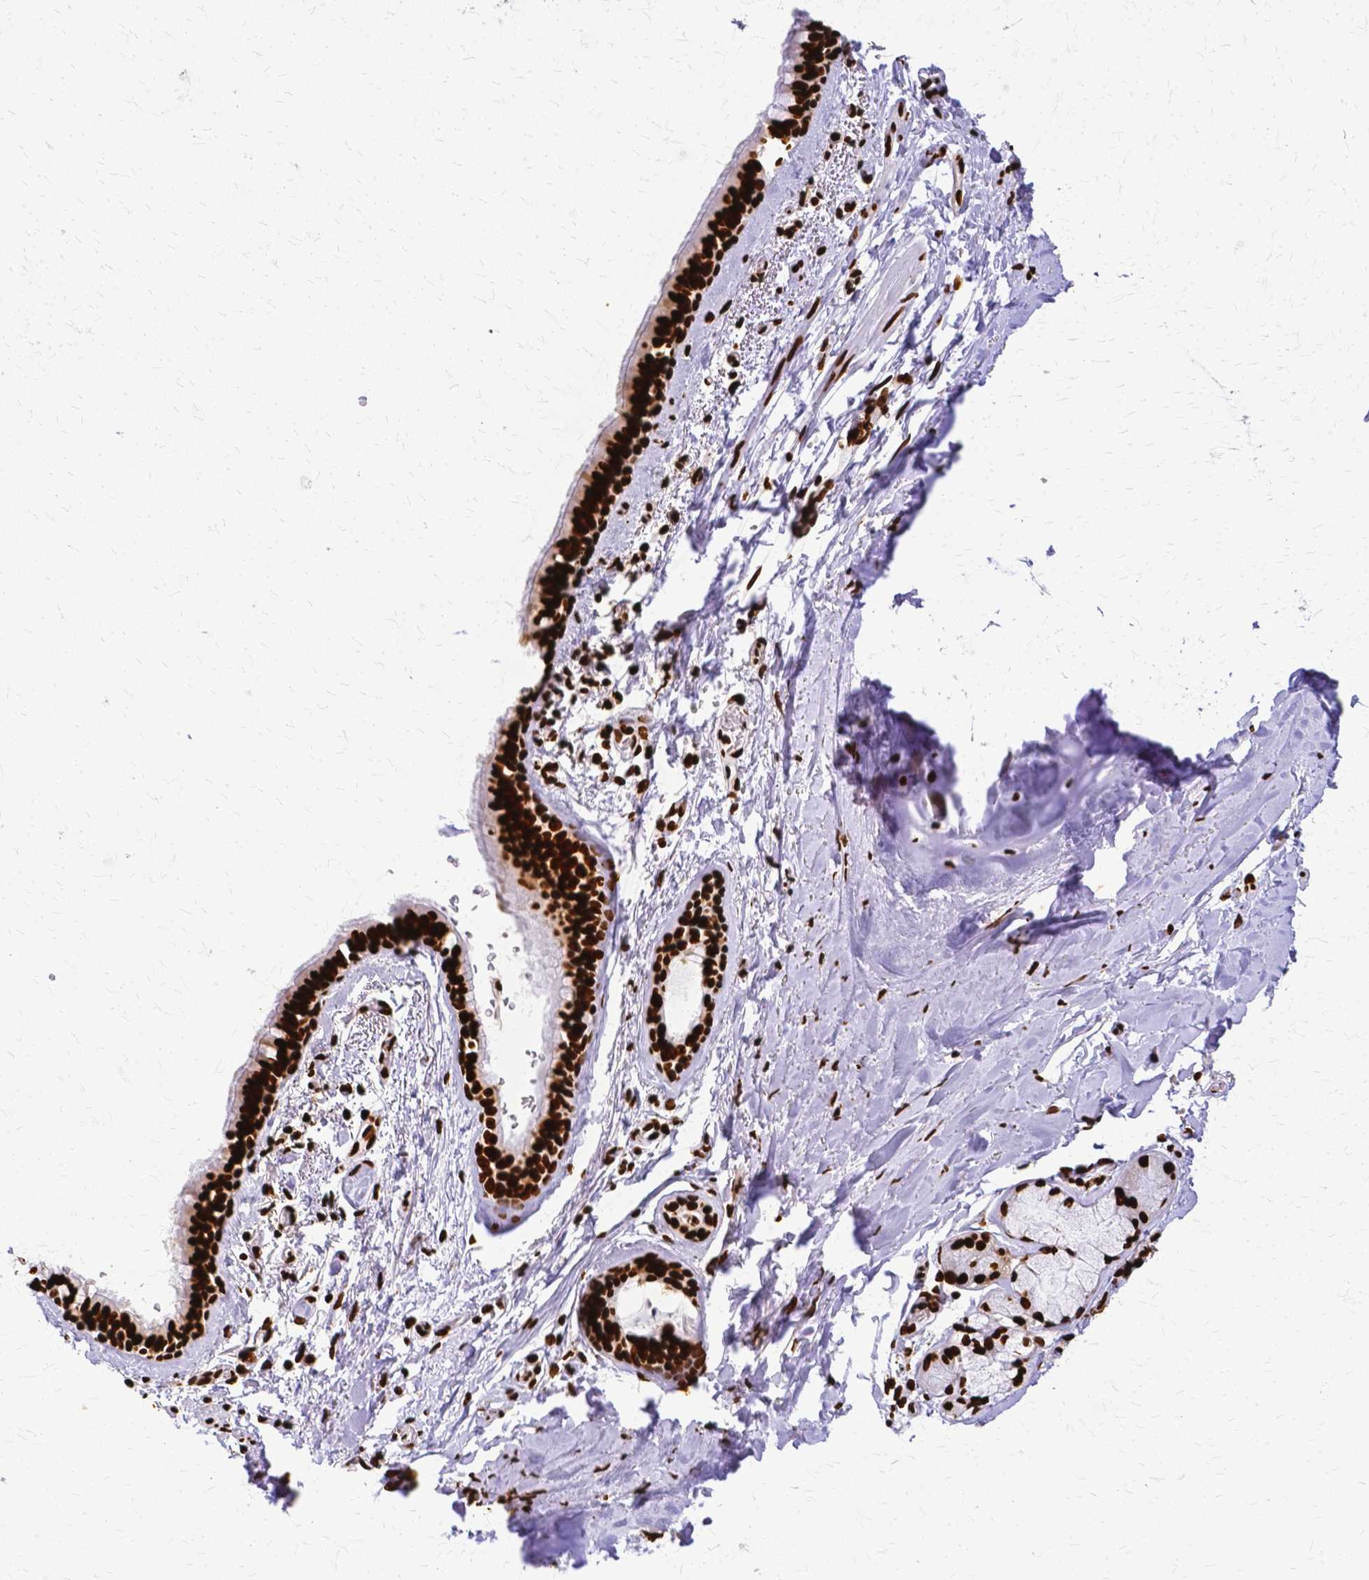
{"staining": {"intensity": "strong", "quantity": ">75%", "location": "nuclear"}, "tissue": "soft tissue", "cell_type": "Fibroblasts", "image_type": "normal", "snomed": [{"axis": "morphology", "description": "Normal tissue, NOS"}, {"axis": "topography", "description": "Cartilage tissue"}, {"axis": "topography", "description": "Bronchus"}, {"axis": "topography", "description": "Peripheral nerve tissue"}], "caption": "Protein staining demonstrates strong nuclear staining in approximately >75% of fibroblasts in normal soft tissue.", "gene": "SFPQ", "patient": {"sex": "male", "age": 67}}